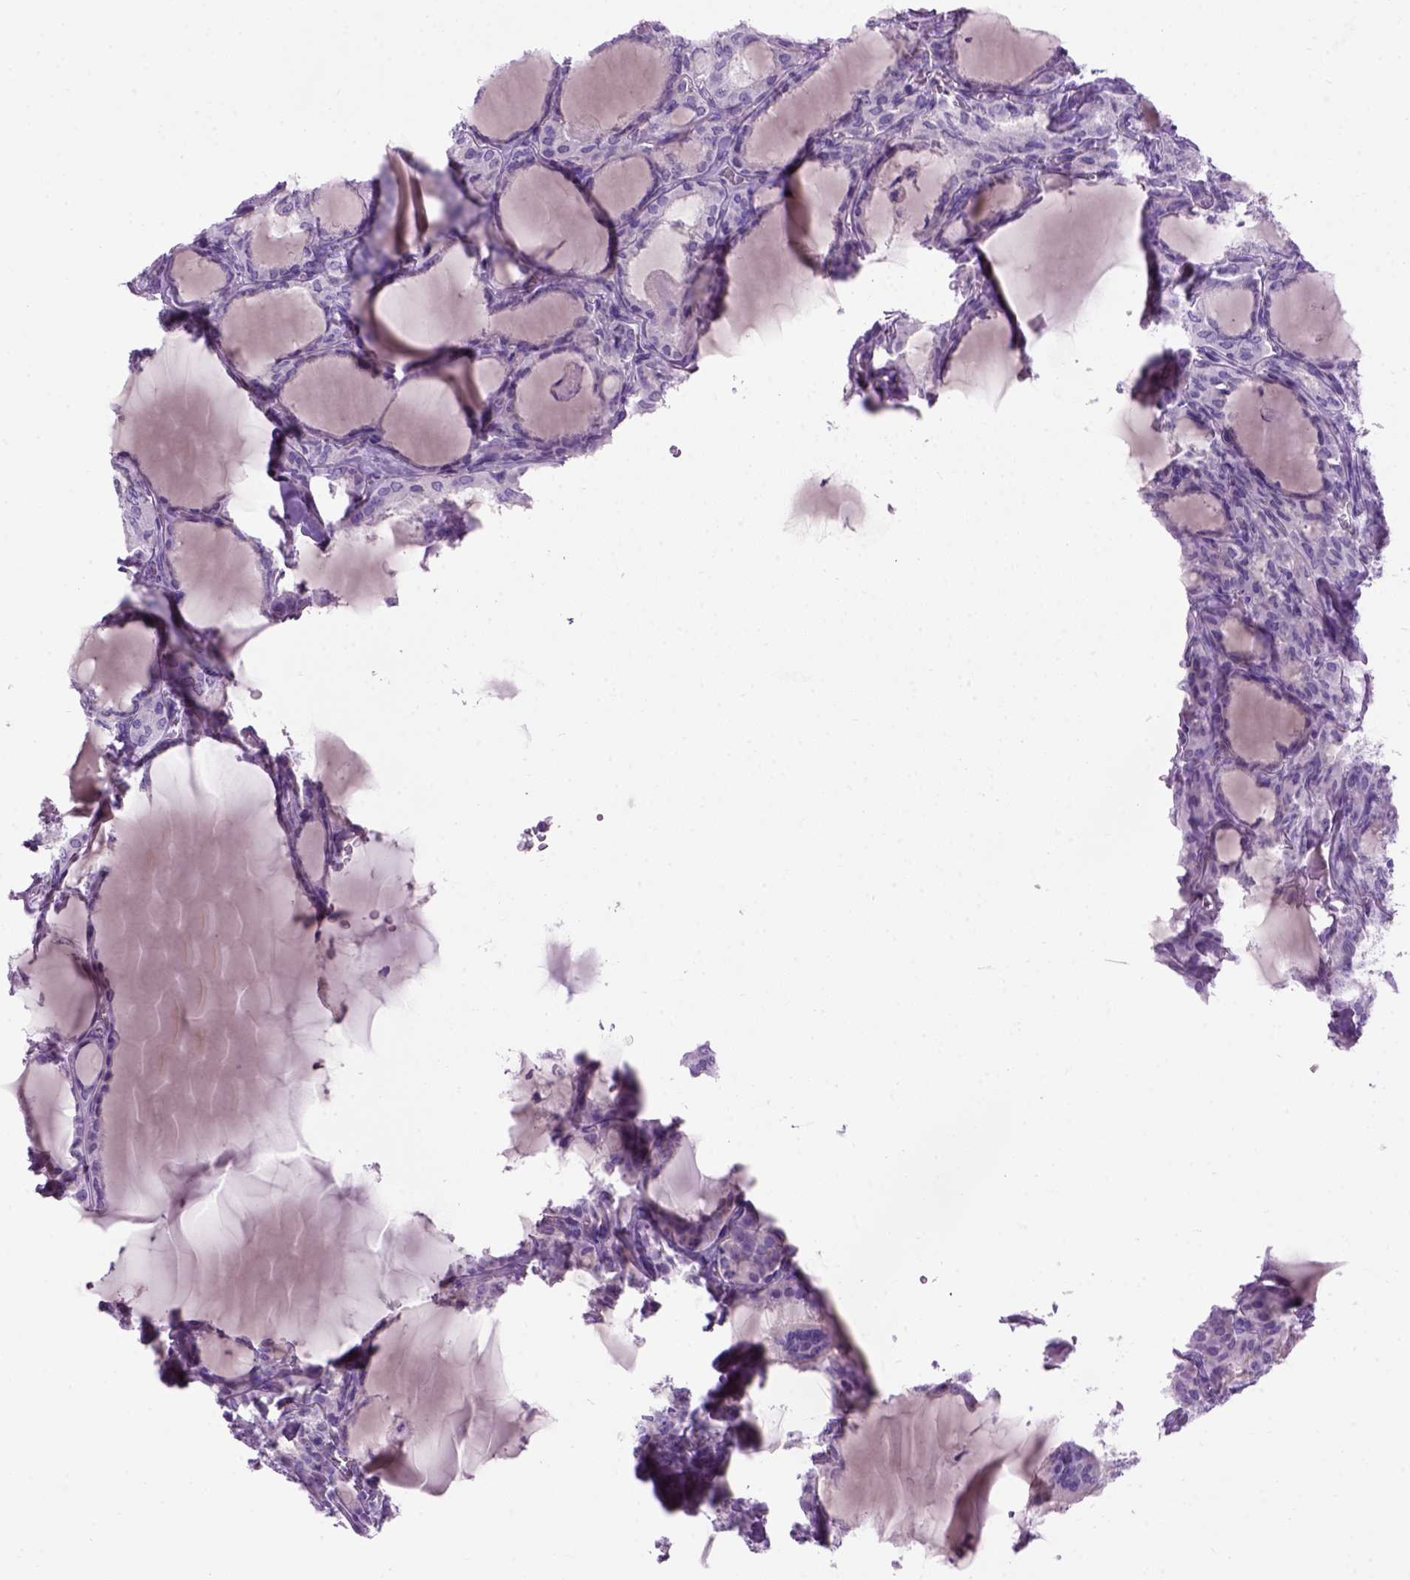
{"staining": {"intensity": "negative", "quantity": "none", "location": "none"}, "tissue": "thyroid cancer", "cell_type": "Tumor cells", "image_type": "cancer", "snomed": [{"axis": "morphology", "description": "Papillary adenocarcinoma, NOS"}, {"axis": "topography", "description": "Thyroid gland"}], "caption": "This image is of thyroid cancer (papillary adenocarcinoma) stained with immunohistochemistry to label a protein in brown with the nuclei are counter-stained blue. There is no staining in tumor cells.", "gene": "GABRB2", "patient": {"sex": "male", "age": 20}}